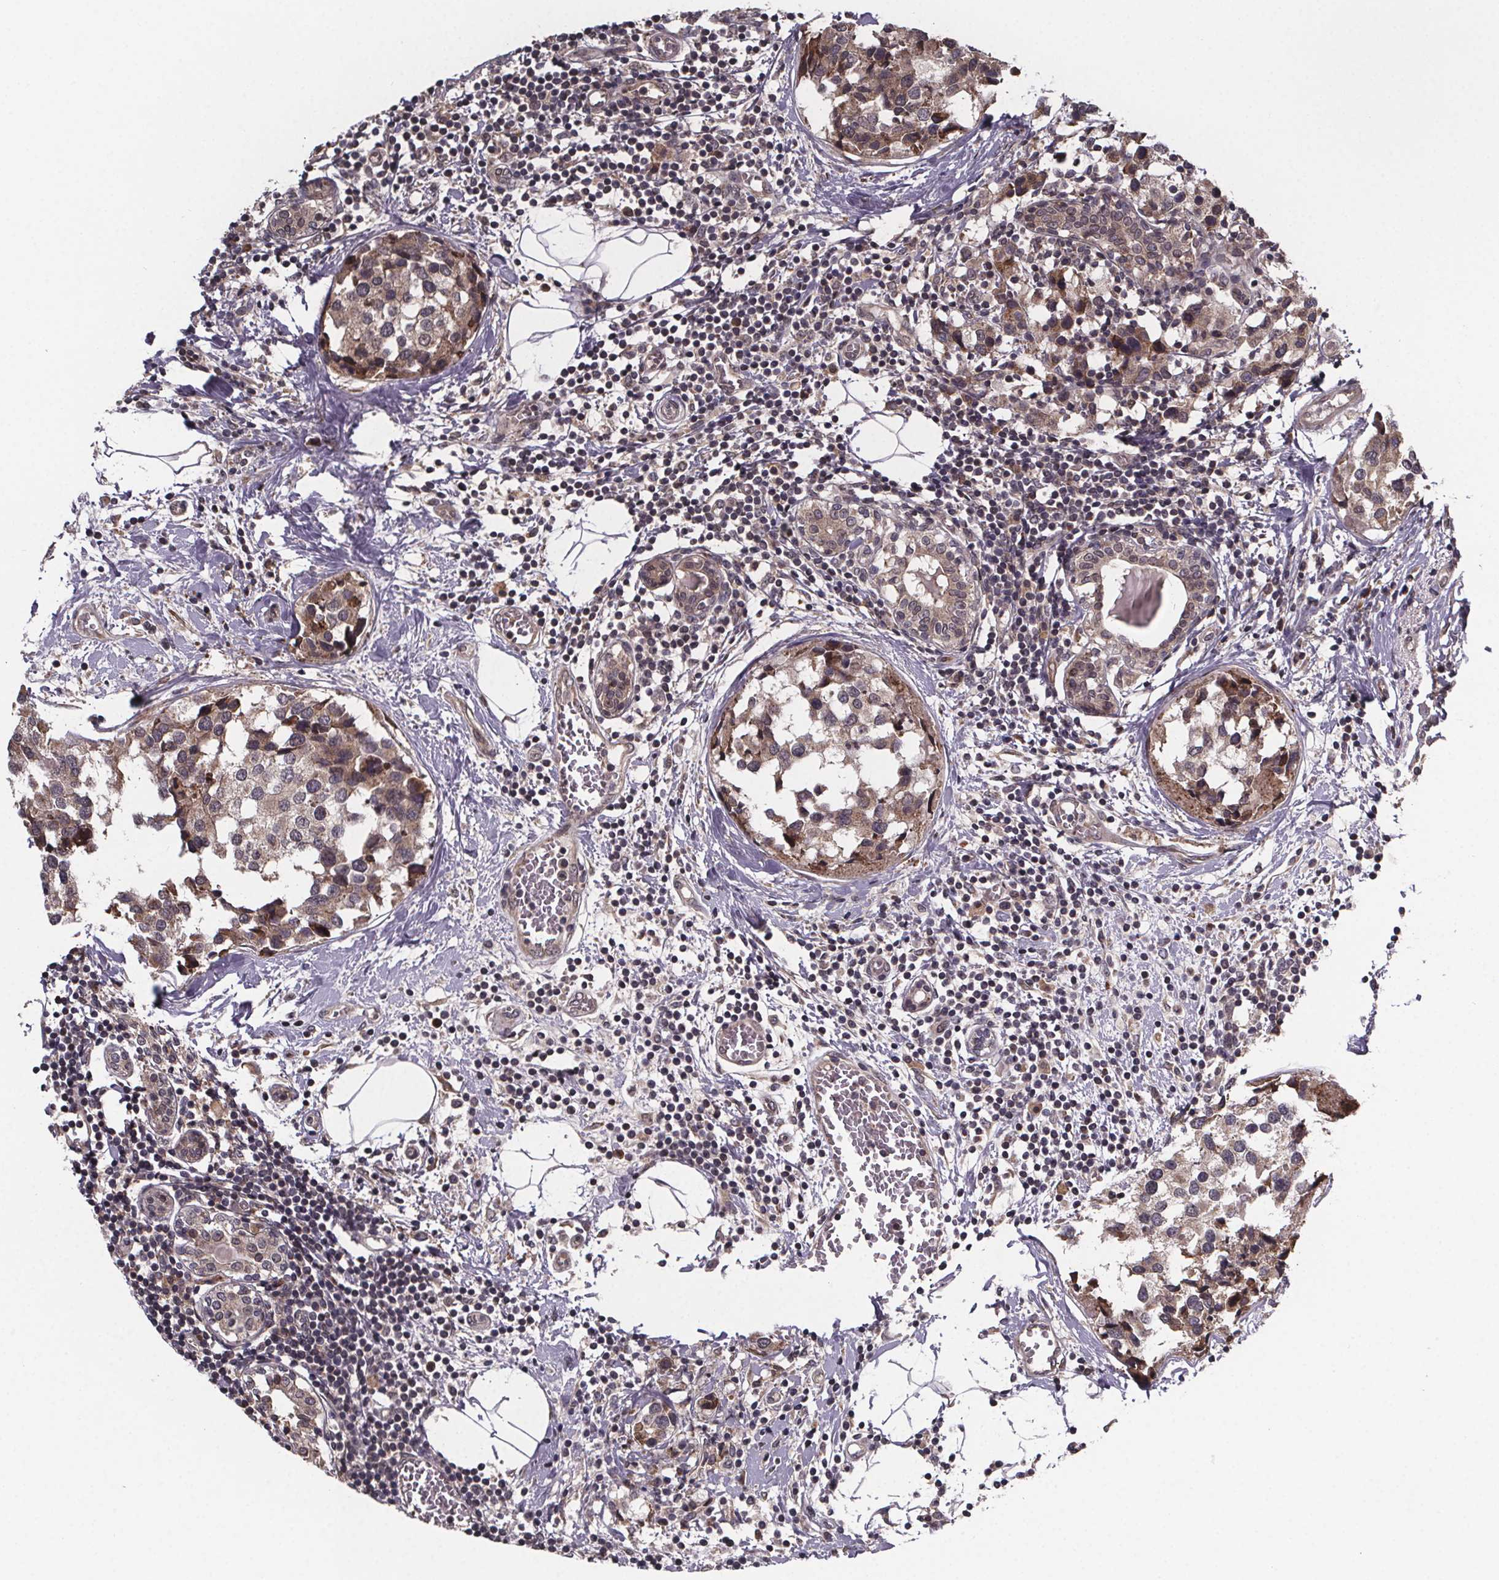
{"staining": {"intensity": "moderate", "quantity": ">75%", "location": "cytoplasmic/membranous"}, "tissue": "breast cancer", "cell_type": "Tumor cells", "image_type": "cancer", "snomed": [{"axis": "morphology", "description": "Lobular carcinoma"}, {"axis": "topography", "description": "Breast"}], "caption": "A photomicrograph of human breast lobular carcinoma stained for a protein reveals moderate cytoplasmic/membranous brown staining in tumor cells.", "gene": "SAT1", "patient": {"sex": "female", "age": 59}}